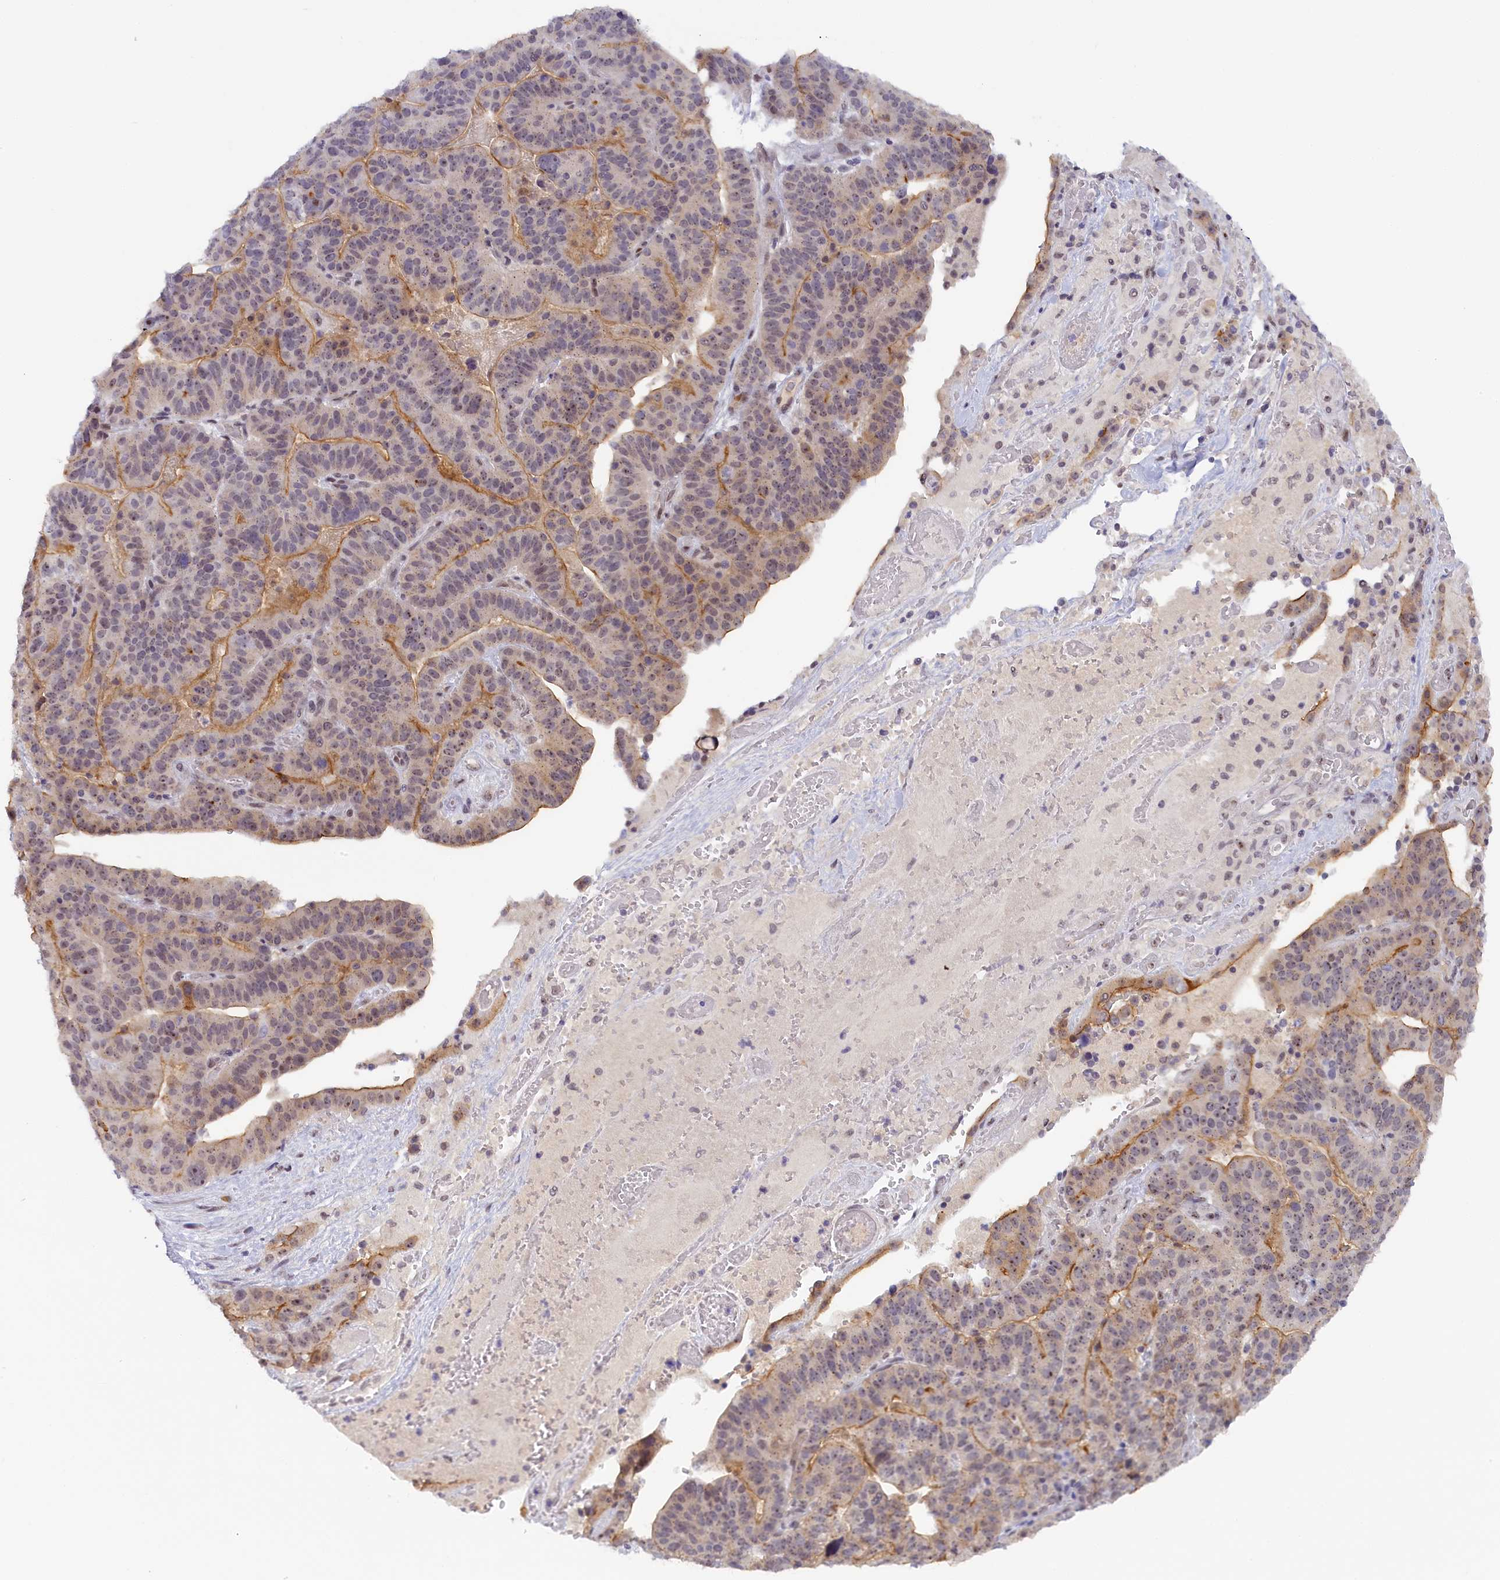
{"staining": {"intensity": "moderate", "quantity": "25%-75%", "location": "cytoplasmic/membranous,nuclear"}, "tissue": "stomach cancer", "cell_type": "Tumor cells", "image_type": "cancer", "snomed": [{"axis": "morphology", "description": "Adenocarcinoma, NOS"}, {"axis": "topography", "description": "Stomach"}], "caption": "Immunohistochemical staining of stomach adenocarcinoma displays moderate cytoplasmic/membranous and nuclear protein expression in about 25%-75% of tumor cells.", "gene": "SEC31B", "patient": {"sex": "male", "age": 48}}